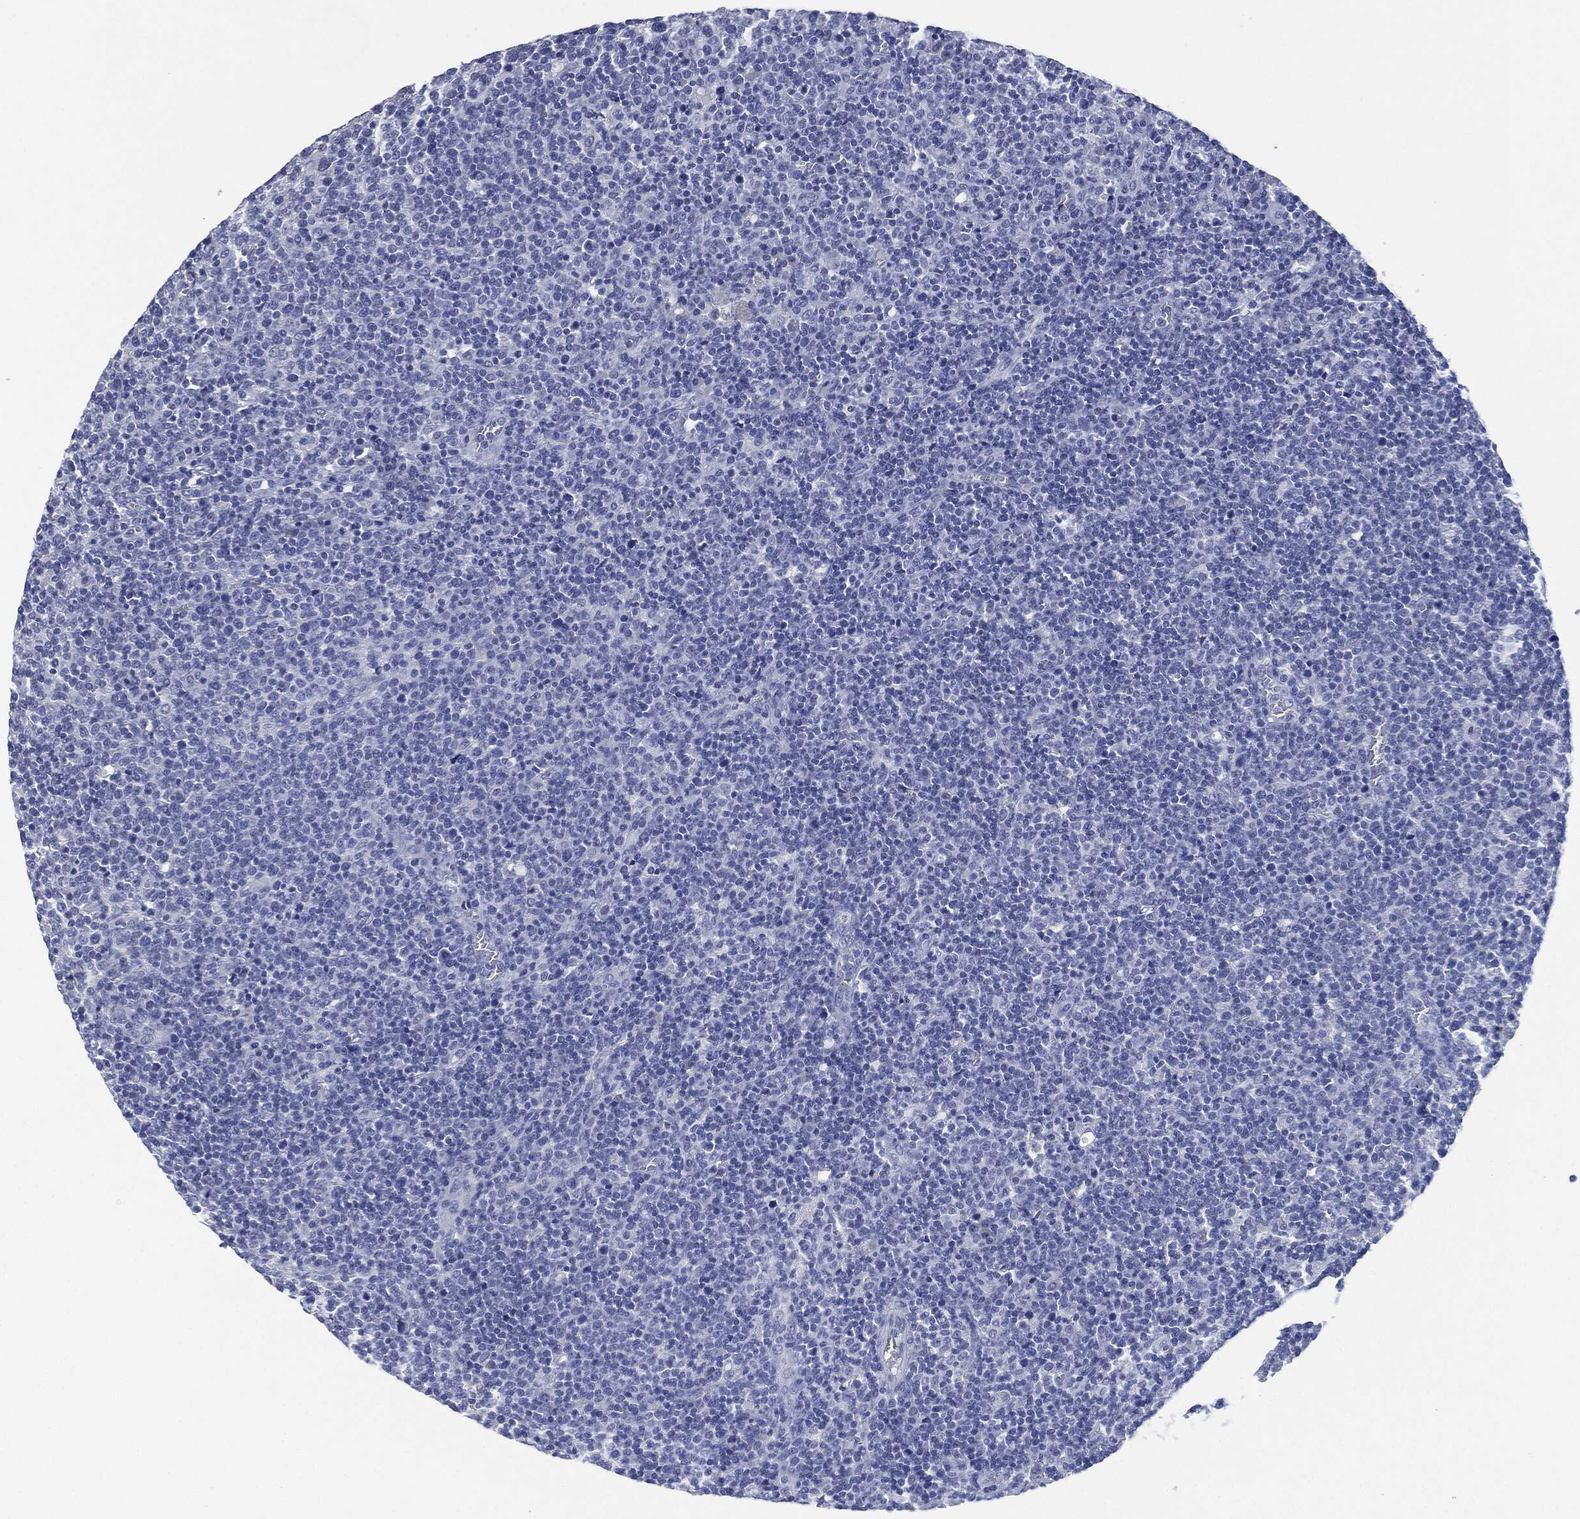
{"staining": {"intensity": "negative", "quantity": "none", "location": "none"}, "tissue": "lymphoma", "cell_type": "Tumor cells", "image_type": "cancer", "snomed": [{"axis": "morphology", "description": "Malignant lymphoma, non-Hodgkin's type, High grade"}, {"axis": "topography", "description": "Lymph node"}], "caption": "Immunohistochemistry image of neoplastic tissue: lymphoma stained with DAB shows no significant protein positivity in tumor cells.", "gene": "MUC16", "patient": {"sex": "male", "age": 61}}